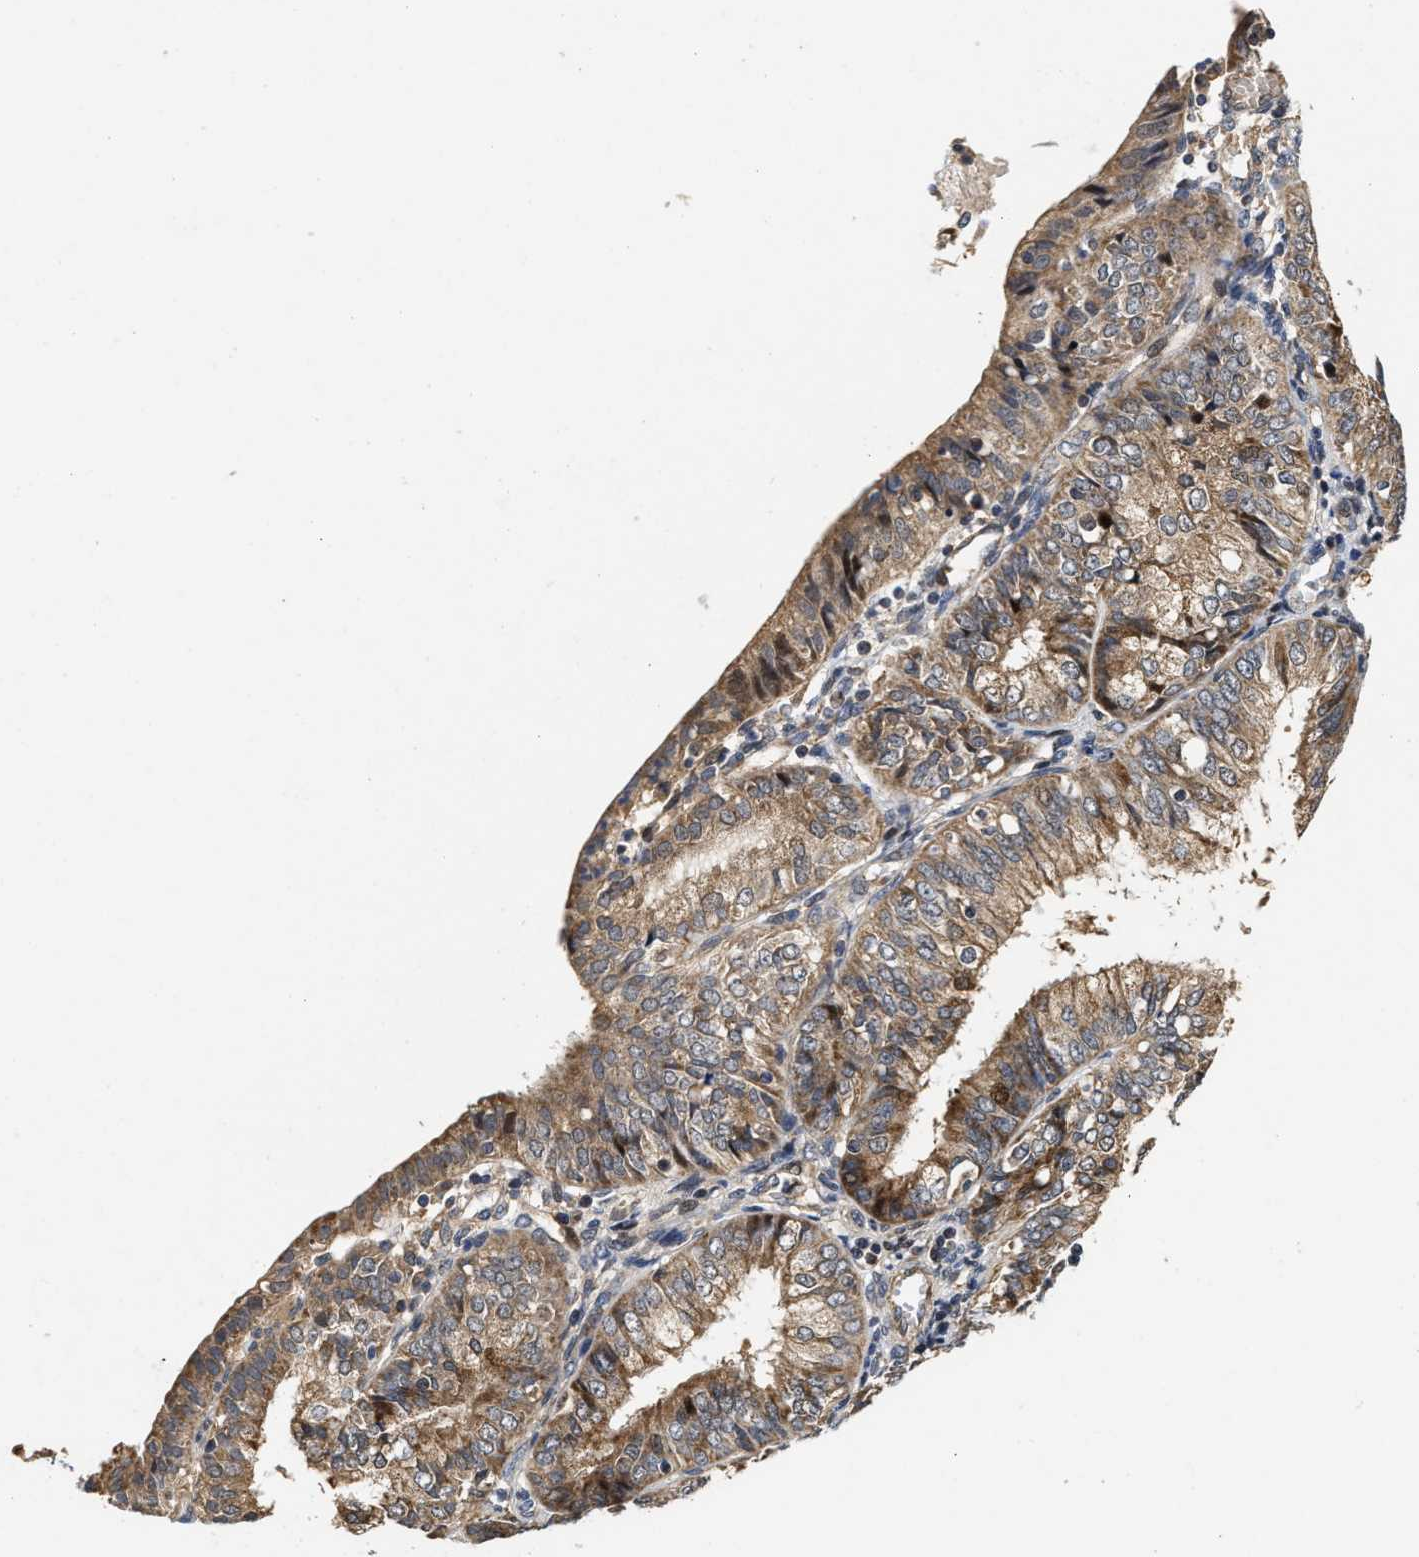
{"staining": {"intensity": "moderate", "quantity": ">75%", "location": "cytoplasmic/membranous"}, "tissue": "endometrial cancer", "cell_type": "Tumor cells", "image_type": "cancer", "snomed": [{"axis": "morphology", "description": "Adenocarcinoma, NOS"}, {"axis": "topography", "description": "Endometrium"}], "caption": "An IHC micrograph of neoplastic tissue is shown. Protein staining in brown highlights moderate cytoplasmic/membranous positivity in adenocarcinoma (endometrial) within tumor cells.", "gene": "SCYL2", "patient": {"sex": "female", "age": 58}}